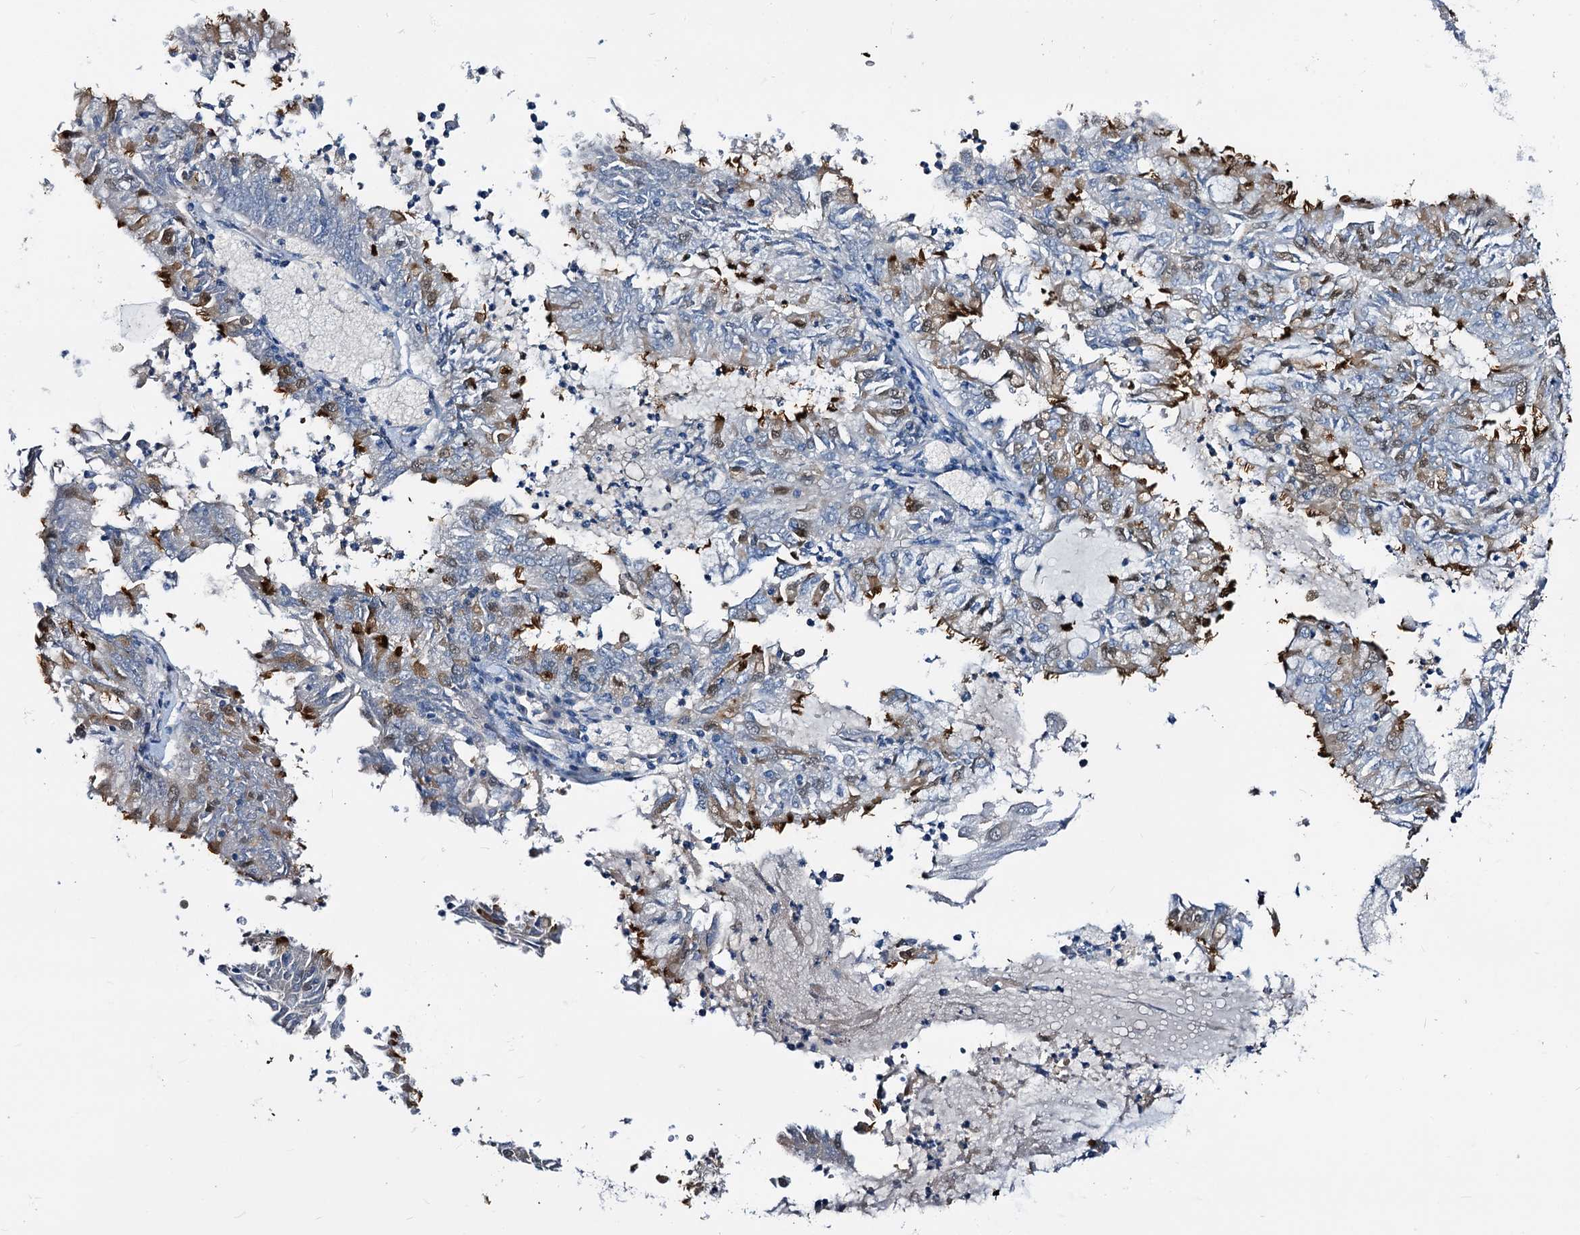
{"staining": {"intensity": "moderate", "quantity": "25%-75%", "location": "cytoplasmic/membranous"}, "tissue": "endometrial cancer", "cell_type": "Tumor cells", "image_type": "cancer", "snomed": [{"axis": "morphology", "description": "Adenocarcinoma, NOS"}, {"axis": "topography", "description": "Endometrium"}], "caption": "Immunohistochemistry of human endometrial cancer (adenocarcinoma) demonstrates medium levels of moderate cytoplasmic/membranous expression in about 25%-75% of tumor cells.", "gene": "DYDC2", "patient": {"sex": "female", "age": 57}}